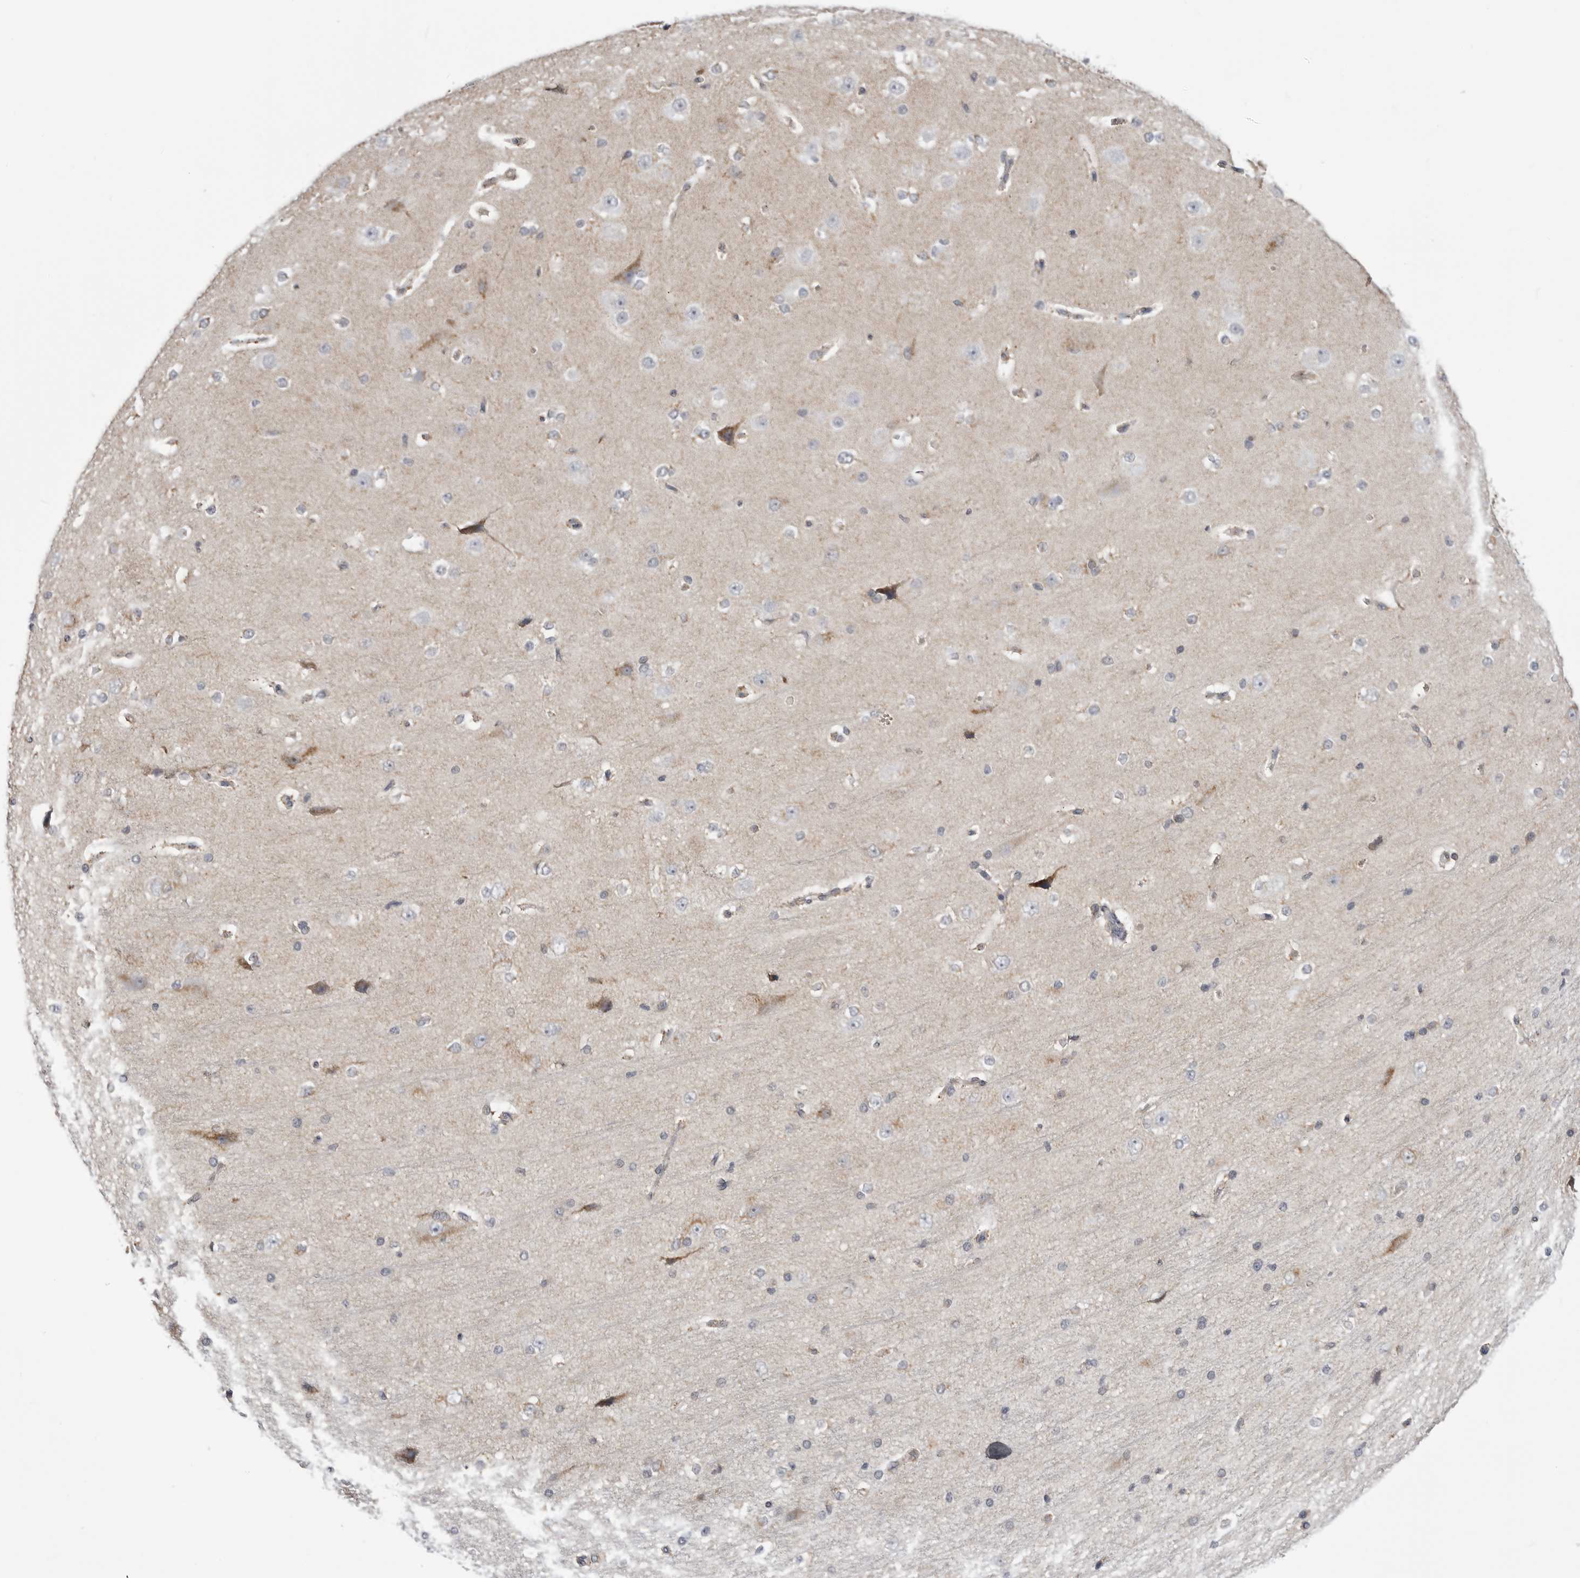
{"staining": {"intensity": "weak", "quantity": "25%-75%", "location": "cytoplasmic/membranous"}, "tissue": "cerebral cortex", "cell_type": "Endothelial cells", "image_type": "normal", "snomed": [{"axis": "morphology", "description": "Normal tissue, NOS"}, {"axis": "morphology", "description": "Developmental malformation"}, {"axis": "topography", "description": "Cerebral cortex"}], "caption": "Protein positivity by immunohistochemistry (IHC) demonstrates weak cytoplasmic/membranous expression in approximately 25%-75% of endothelial cells in unremarkable cerebral cortex.", "gene": "FH", "patient": {"sex": "female", "age": 30}}